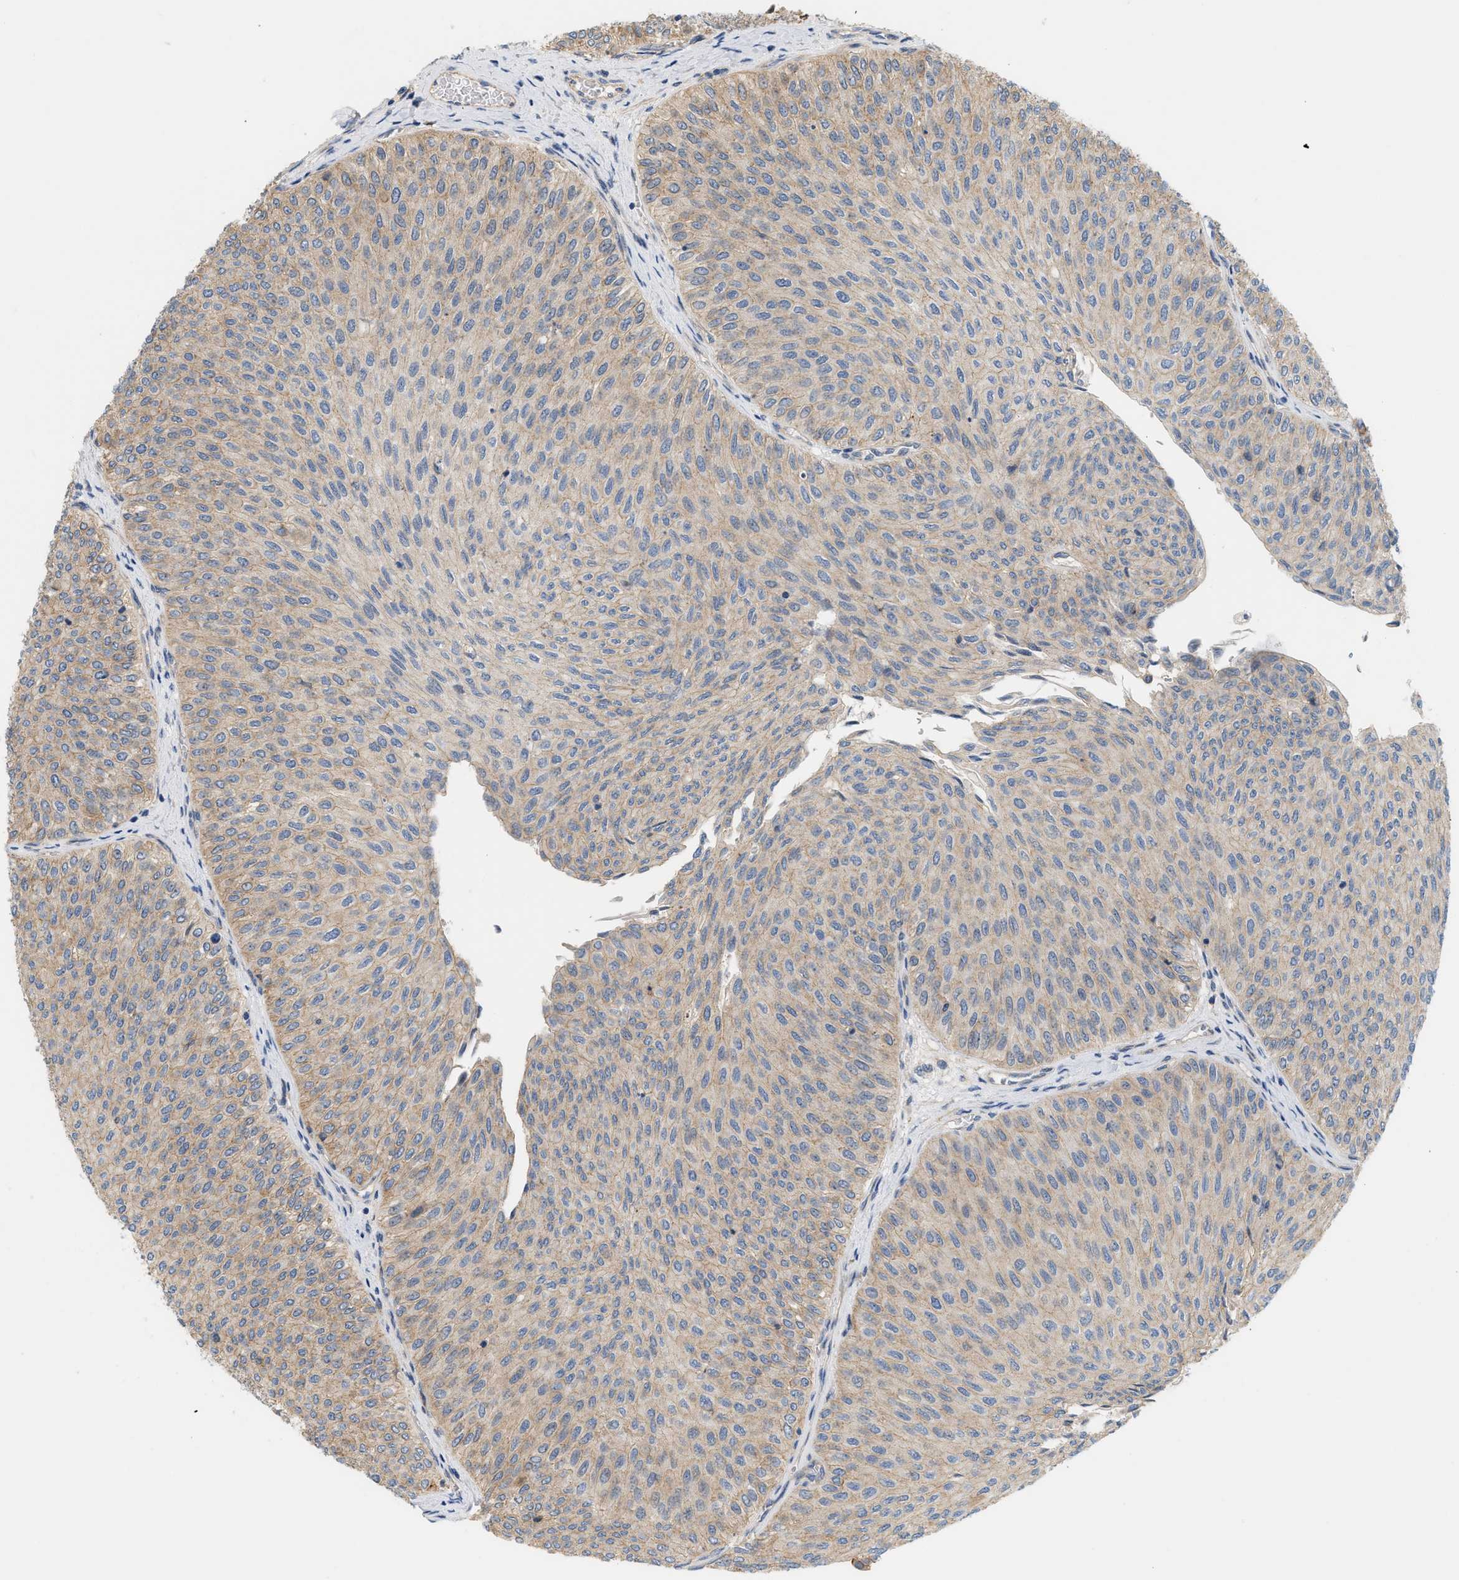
{"staining": {"intensity": "weak", "quantity": ">75%", "location": "cytoplasmic/membranous"}, "tissue": "urothelial cancer", "cell_type": "Tumor cells", "image_type": "cancer", "snomed": [{"axis": "morphology", "description": "Urothelial carcinoma, Low grade"}, {"axis": "topography", "description": "Urinary bladder"}], "caption": "The micrograph demonstrates staining of urothelial cancer, revealing weak cytoplasmic/membranous protein staining (brown color) within tumor cells. Using DAB (3,3'-diaminobenzidine) (brown) and hematoxylin (blue) stains, captured at high magnification using brightfield microscopy.", "gene": "CTXN1", "patient": {"sex": "male", "age": 78}}